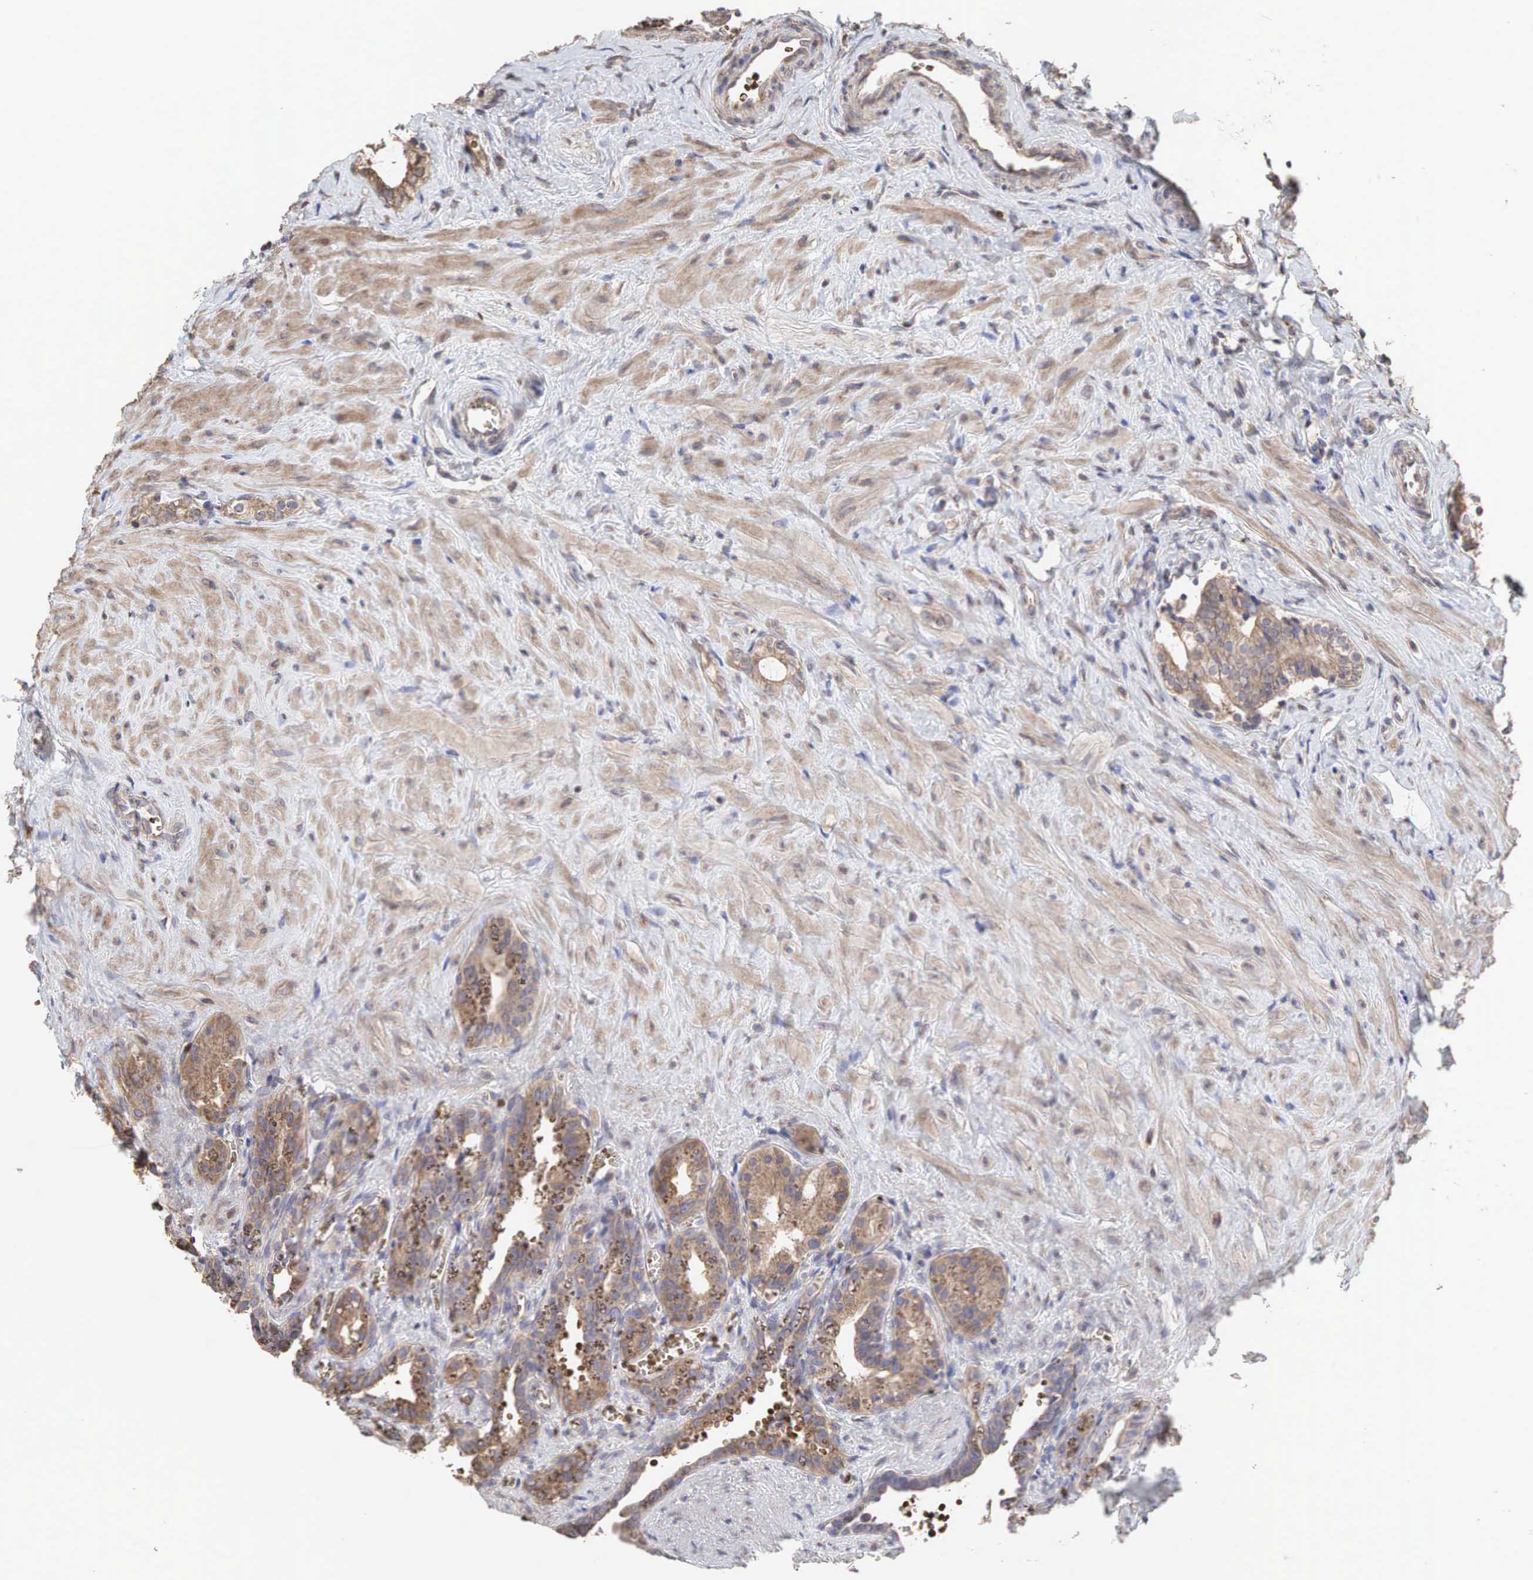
{"staining": {"intensity": "moderate", "quantity": ">75%", "location": "cytoplasmic/membranous"}, "tissue": "seminal vesicle", "cell_type": "Glandular cells", "image_type": "normal", "snomed": [{"axis": "morphology", "description": "Normal tissue, NOS"}, {"axis": "topography", "description": "Seminal veicle"}], "caption": "IHC staining of normal seminal vesicle, which exhibits medium levels of moderate cytoplasmic/membranous staining in approximately >75% of glandular cells indicating moderate cytoplasmic/membranous protein expression. The staining was performed using DAB (brown) for protein detection and nuclei were counterstained in hematoxylin (blue).", "gene": "PABPC5", "patient": {"sex": "male", "age": 60}}